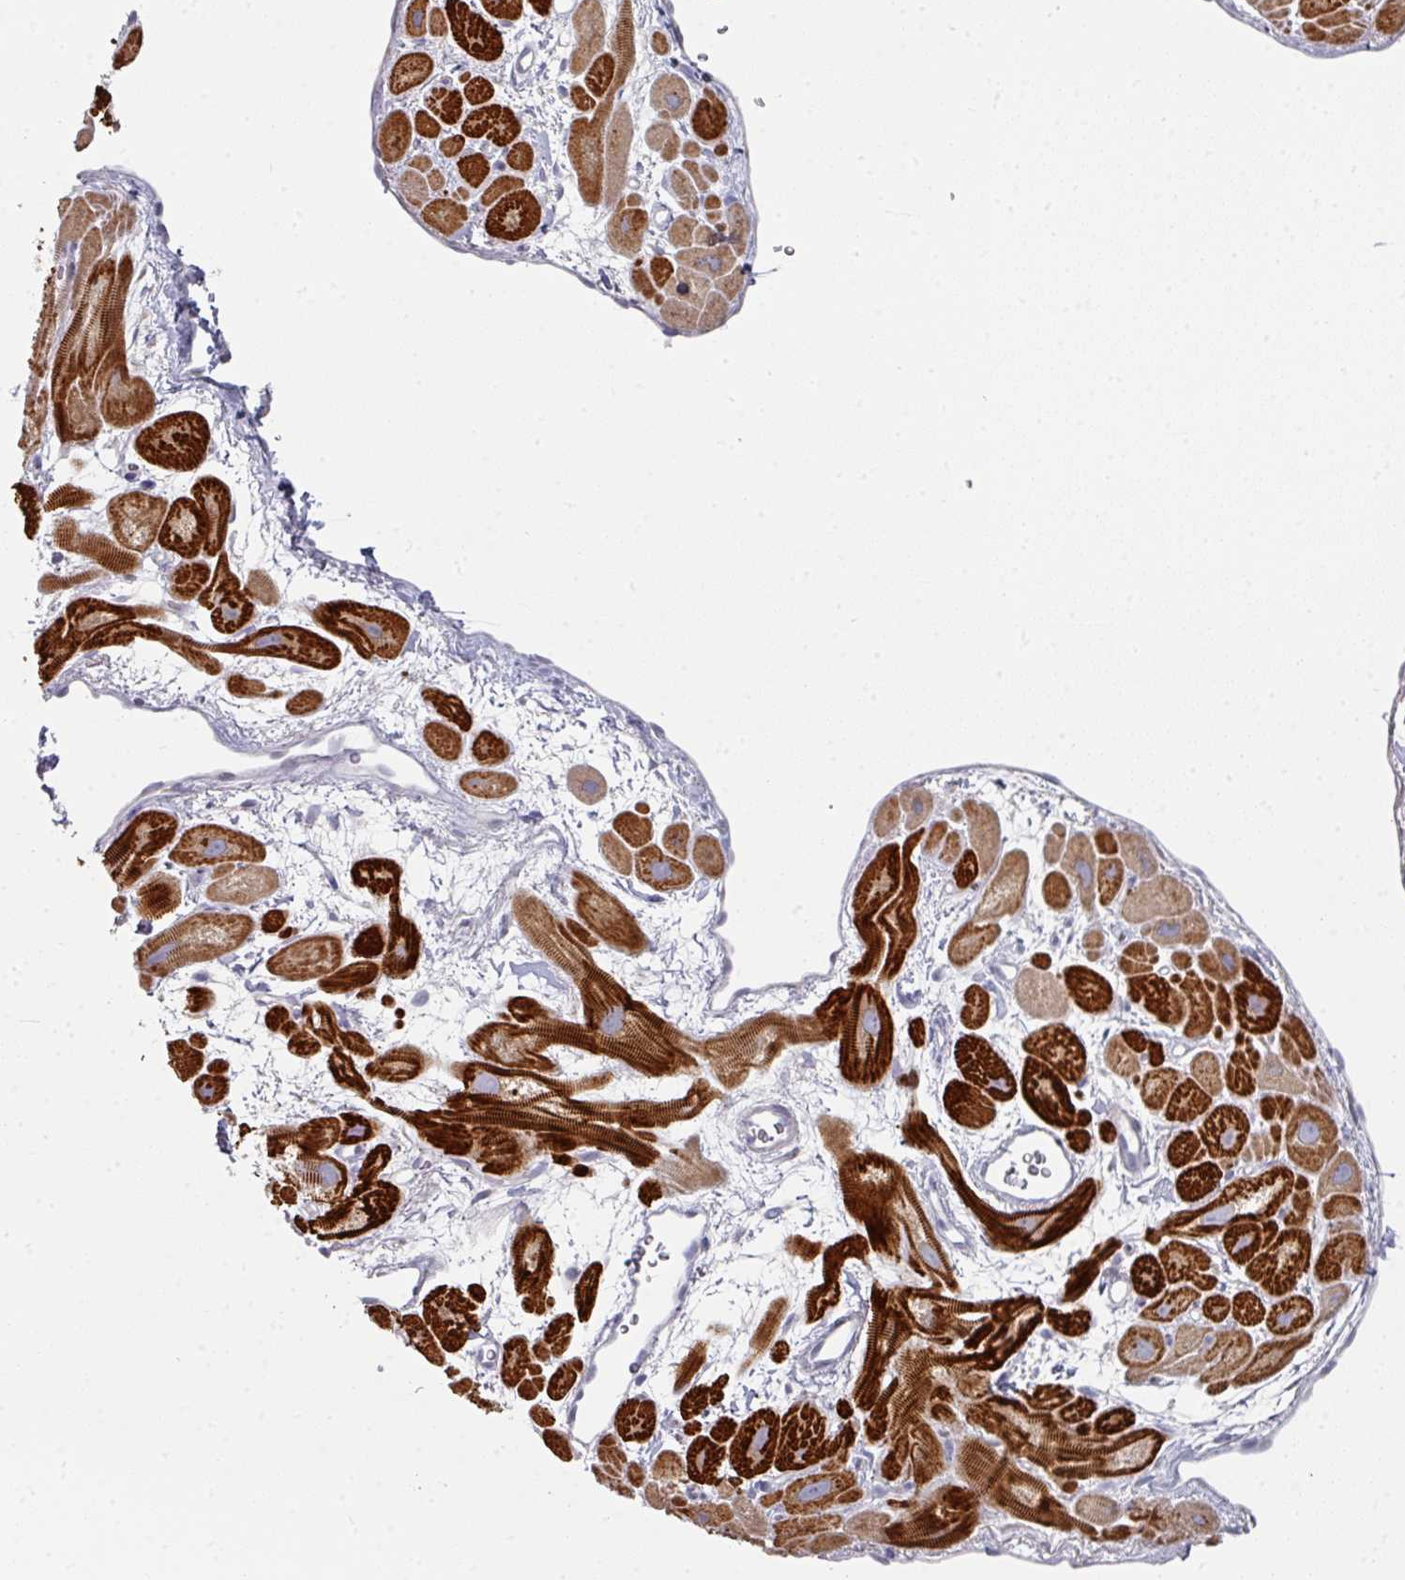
{"staining": {"intensity": "strong", "quantity": ">75%", "location": "cytoplasmic/membranous"}, "tissue": "heart muscle", "cell_type": "Cardiomyocytes", "image_type": "normal", "snomed": [{"axis": "morphology", "description": "Normal tissue, NOS"}, {"axis": "topography", "description": "Heart"}], "caption": "Strong cytoplasmic/membranous positivity for a protein is present in about >75% of cardiomyocytes of benign heart muscle using immunohistochemistry.", "gene": "NT5C1A", "patient": {"sex": "male", "age": 49}}